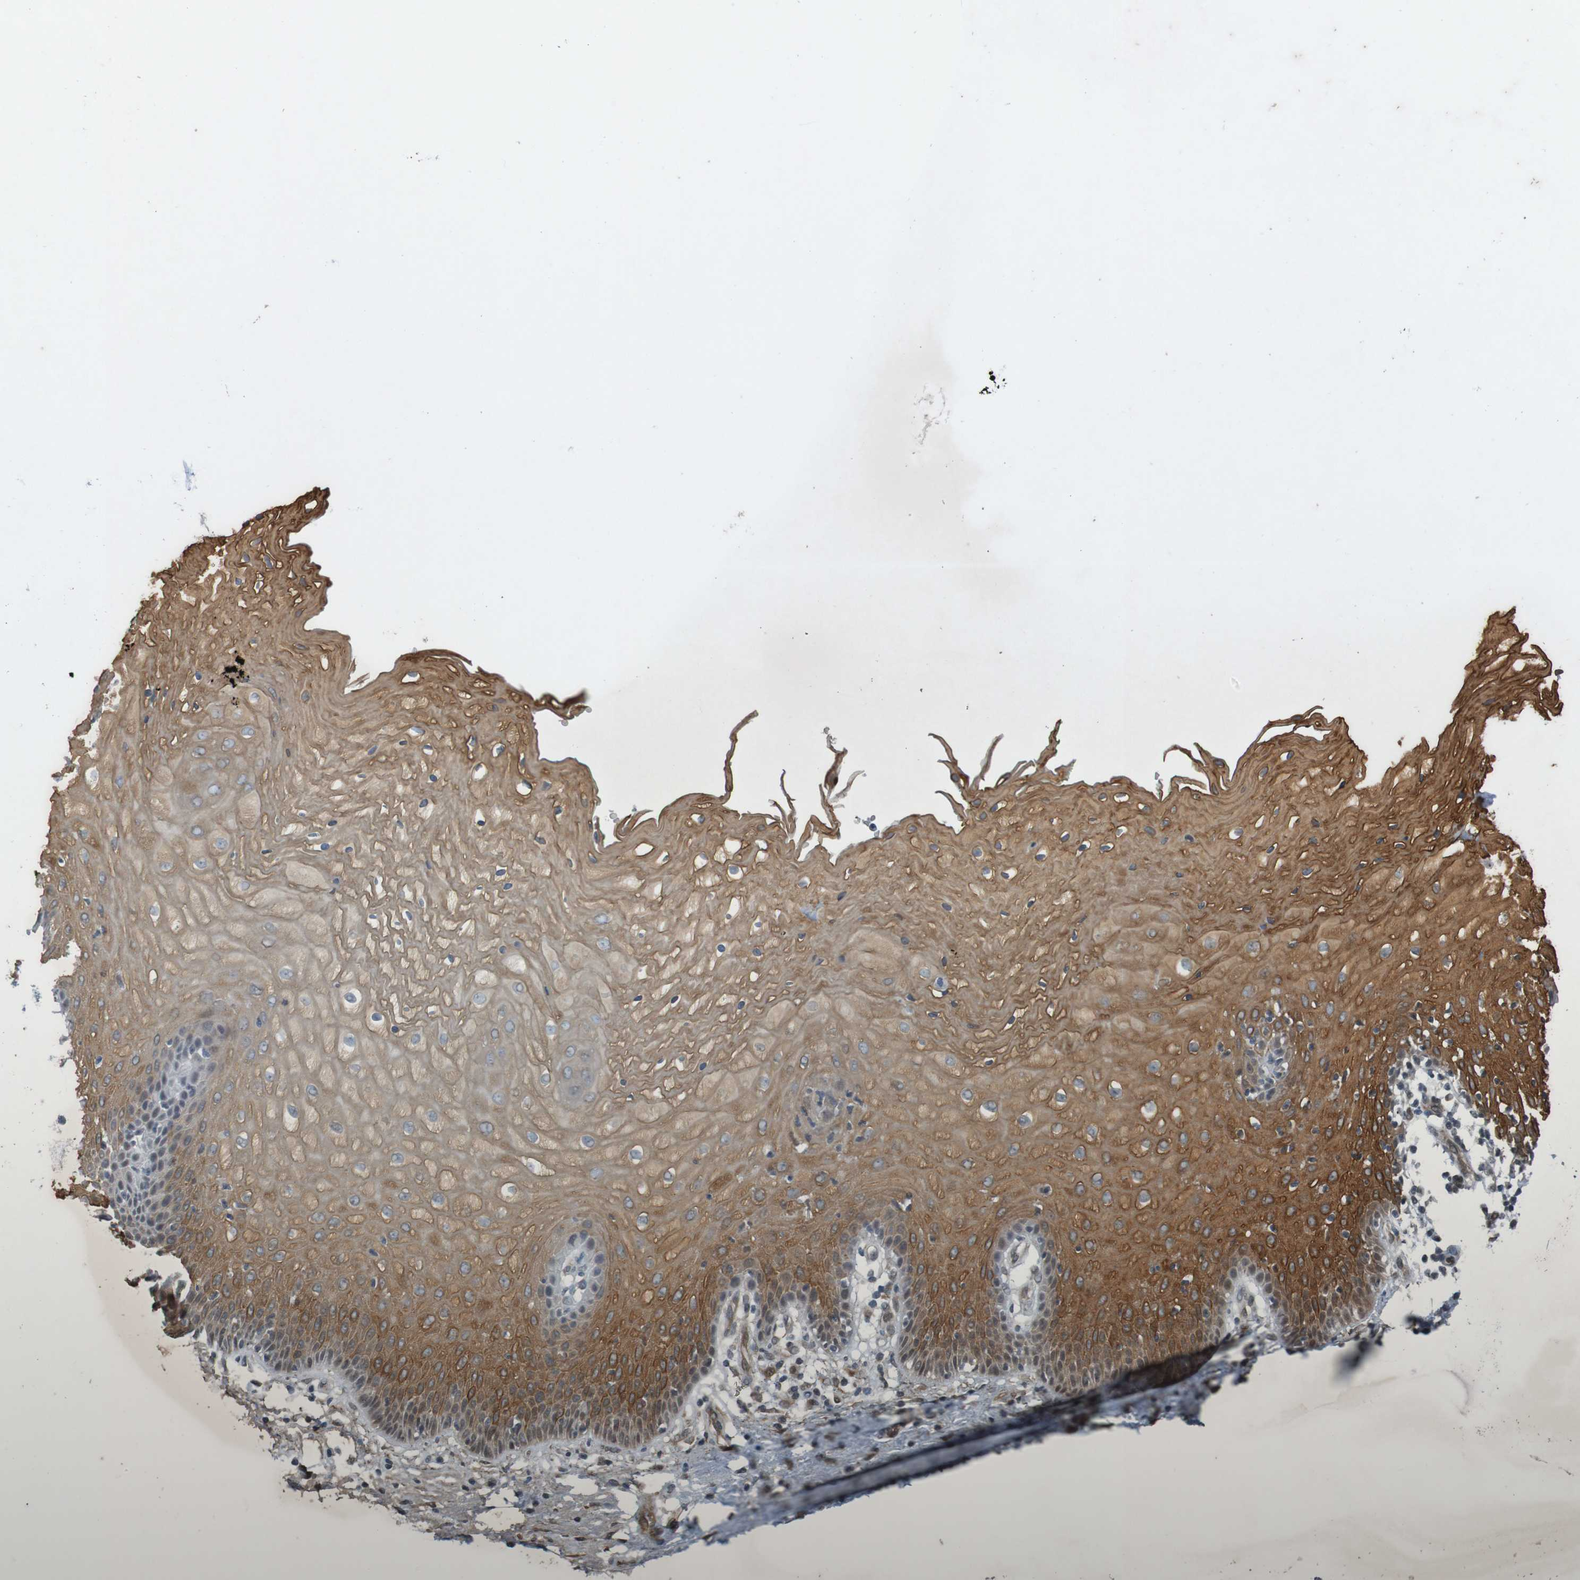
{"staining": {"intensity": "strong", "quantity": ">75%", "location": "cytoplasmic/membranous"}, "tissue": "vagina", "cell_type": "Squamous epithelial cells", "image_type": "normal", "snomed": [{"axis": "morphology", "description": "Normal tissue, NOS"}, {"axis": "topography", "description": "Vagina"}], "caption": "The image reveals immunohistochemical staining of normal vagina. There is strong cytoplasmic/membranous positivity is seen in about >75% of squamous epithelial cells.", "gene": "ARHGEF11", "patient": {"sex": "female", "age": 34}}